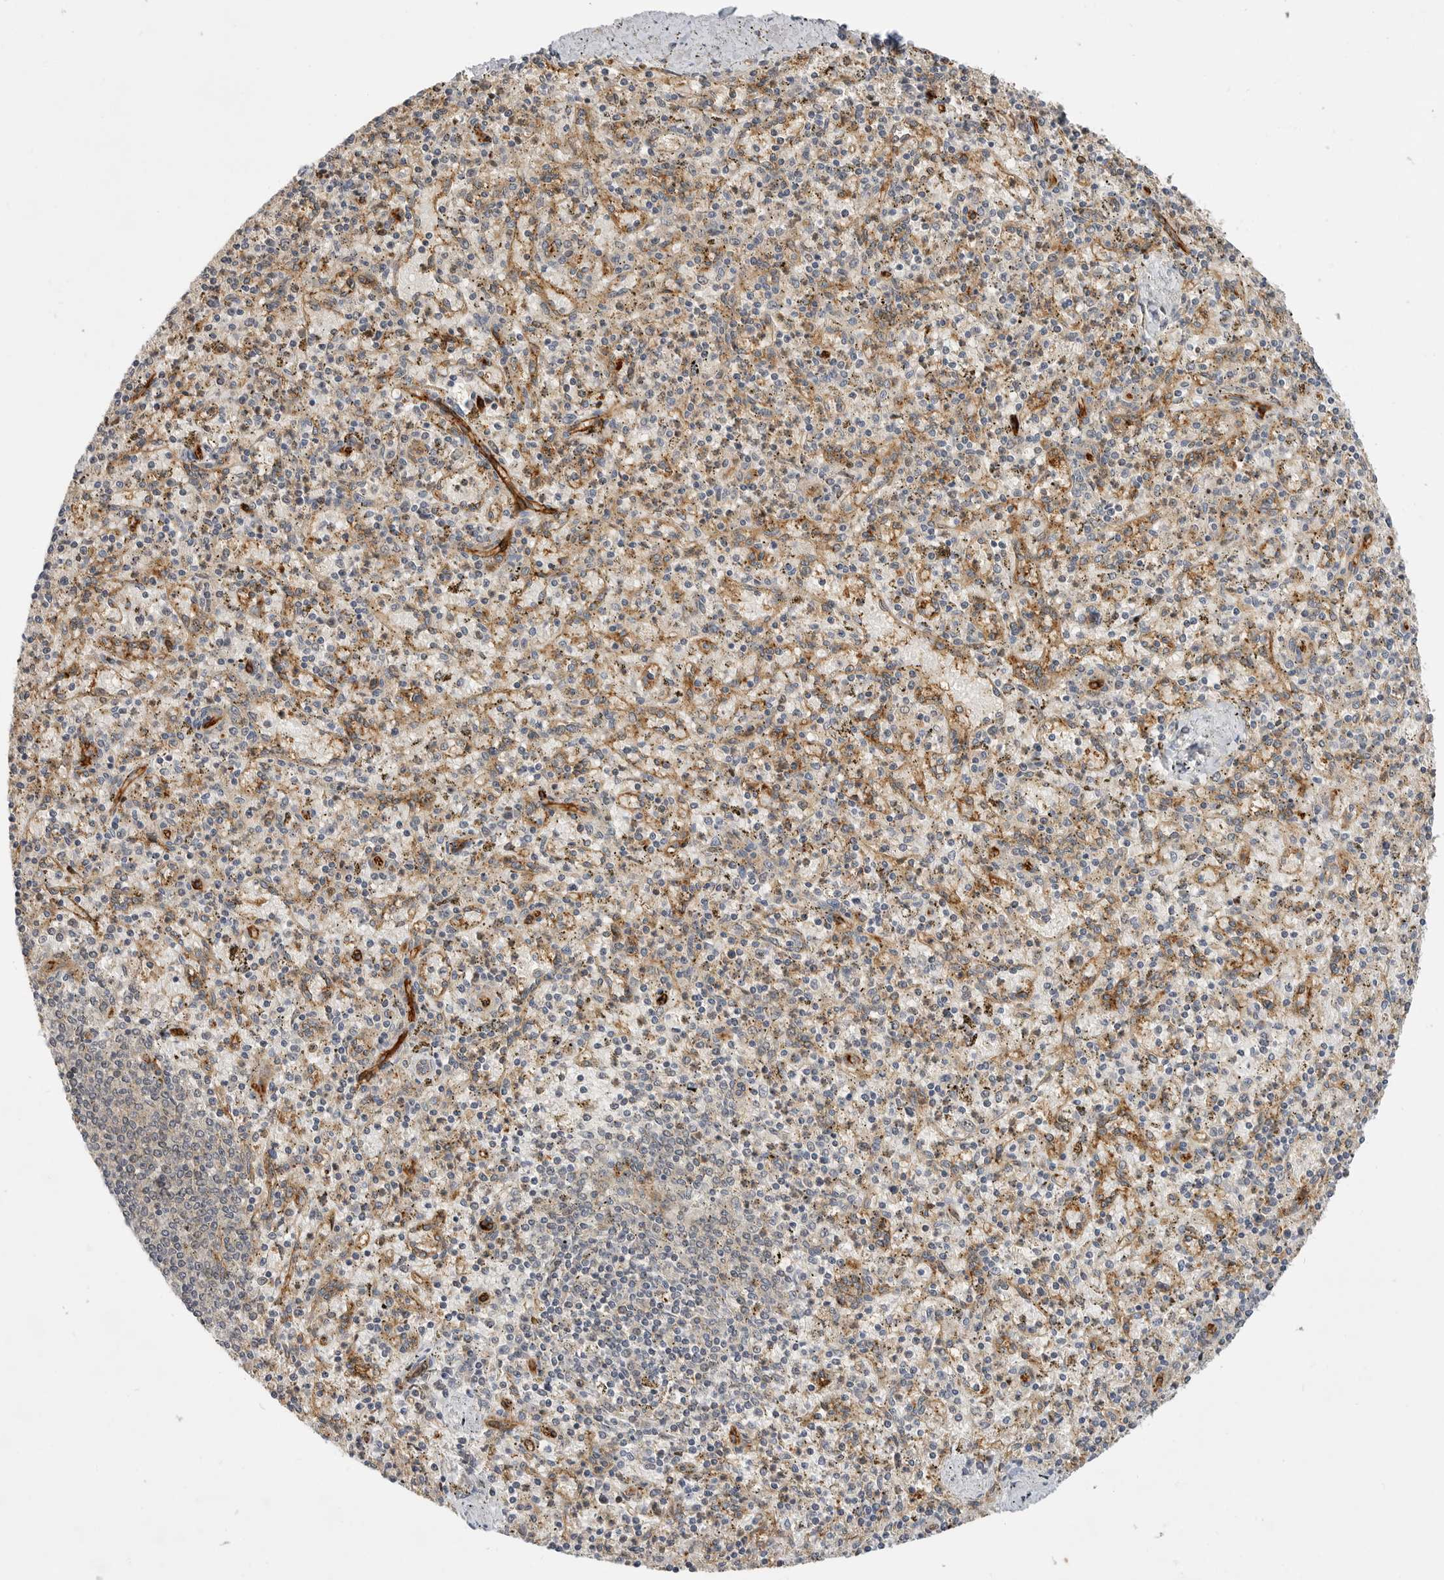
{"staining": {"intensity": "weak", "quantity": "<25%", "location": "cytoplasmic/membranous"}, "tissue": "spleen", "cell_type": "Cells in red pulp", "image_type": "normal", "snomed": [{"axis": "morphology", "description": "Normal tissue, NOS"}, {"axis": "topography", "description": "Spleen"}], "caption": "Photomicrograph shows no protein staining in cells in red pulp of normal spleen. (Brightfield microscopy of DAB IHC at high magnification).", "gene": "CSNK1G3", "patient": {"sex": "male", "age": 72}}